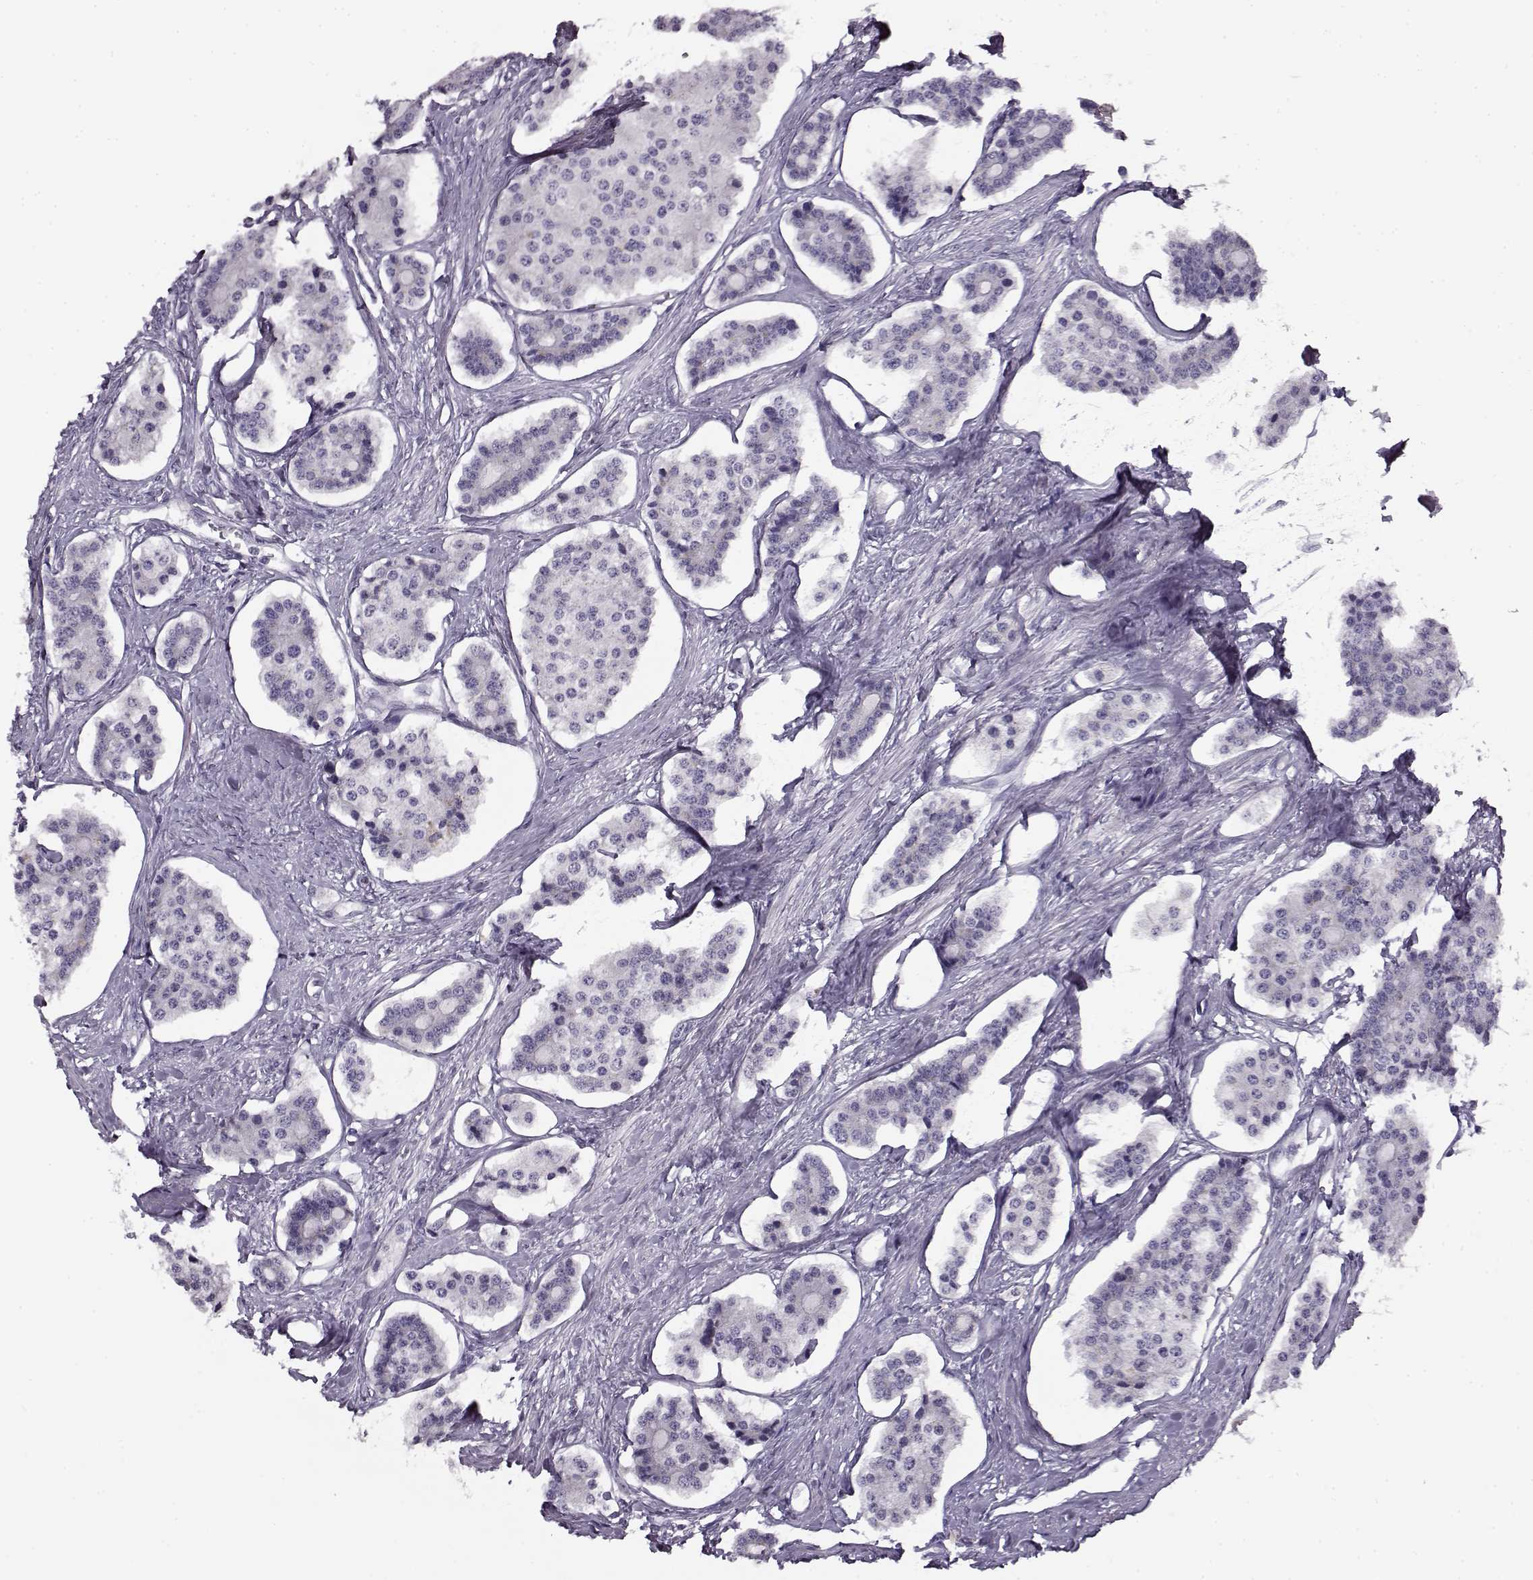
{"staining": {"intensity": "negative", "quantity": "none", "location": "none"}, "tissue": "carcinoid", "cell_type": "Tumor cells", "image_type": "cancer", "snomed": [{"axis": "morphology", "description": "Carcinoid, malignant, NOS"}, {"axis": "topography", "description": "Small intestine"}], "caption": "A high-resolution histopathology image shows immunohistochemistry staining of carcinoid, which reveals no significant expression in tumor cells.", "gene": "RP1L1", "patient": {"sex": "female", "age": 65}}